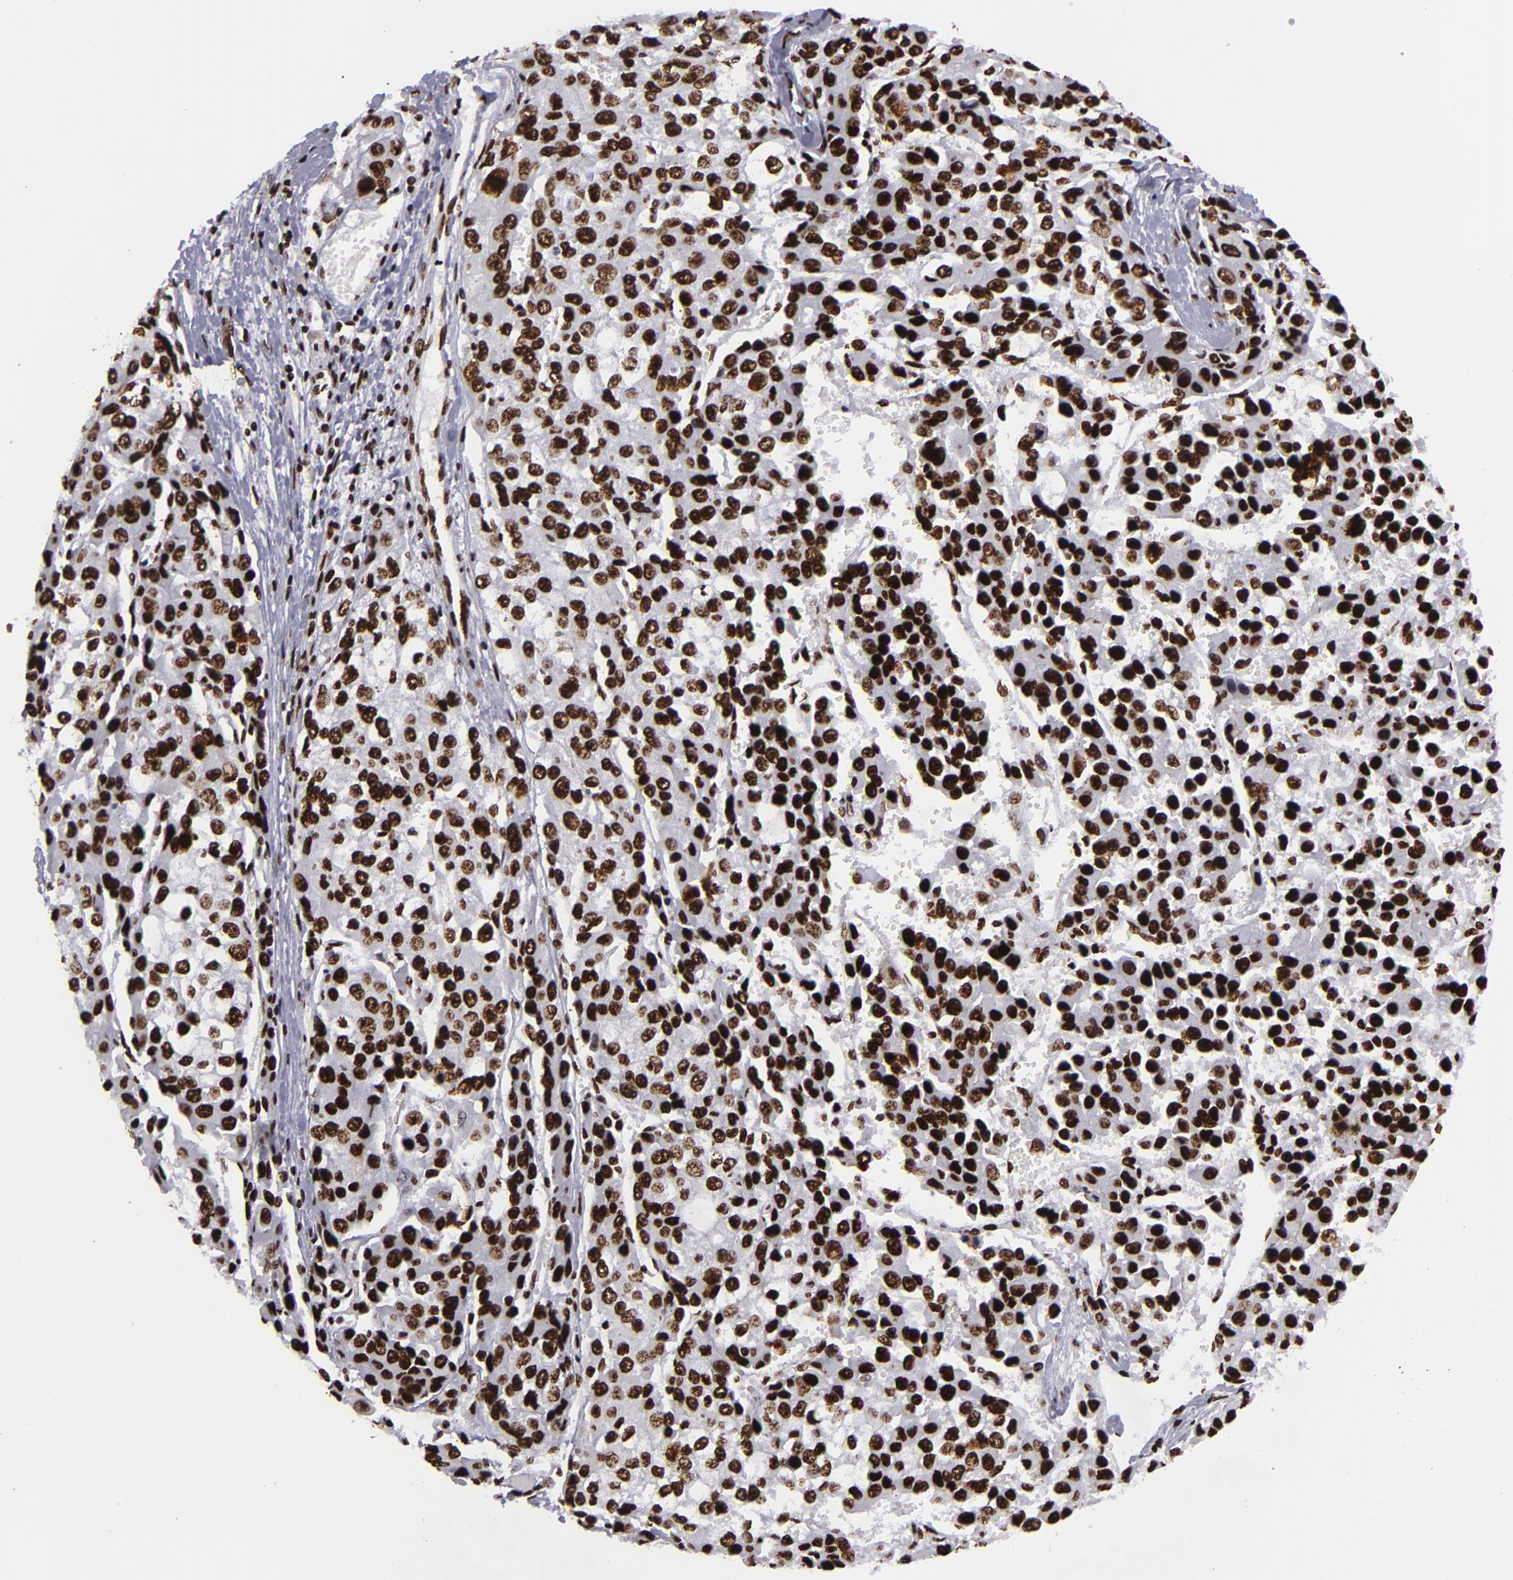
{"staining": {"intensity": "strong", "quantity": ">75%", "location": "nuclear"}, "tissue": "liver cancer", "cell_type": "Tumor cells", "image_type": "cancer", "snomed": [{"axis": "morphology", "description": "Carcinoma, Hepatocellular, NOS"}, {"axis": "topography", "description": "Liver"}], "caption": "Liver cancer stained with immunohistochemistry (IHC) demonstrates strong nuclear staining in about >75% of tumor cells.", "gene": "SAFB", "patient": {"sex": "female", "age": 66}}